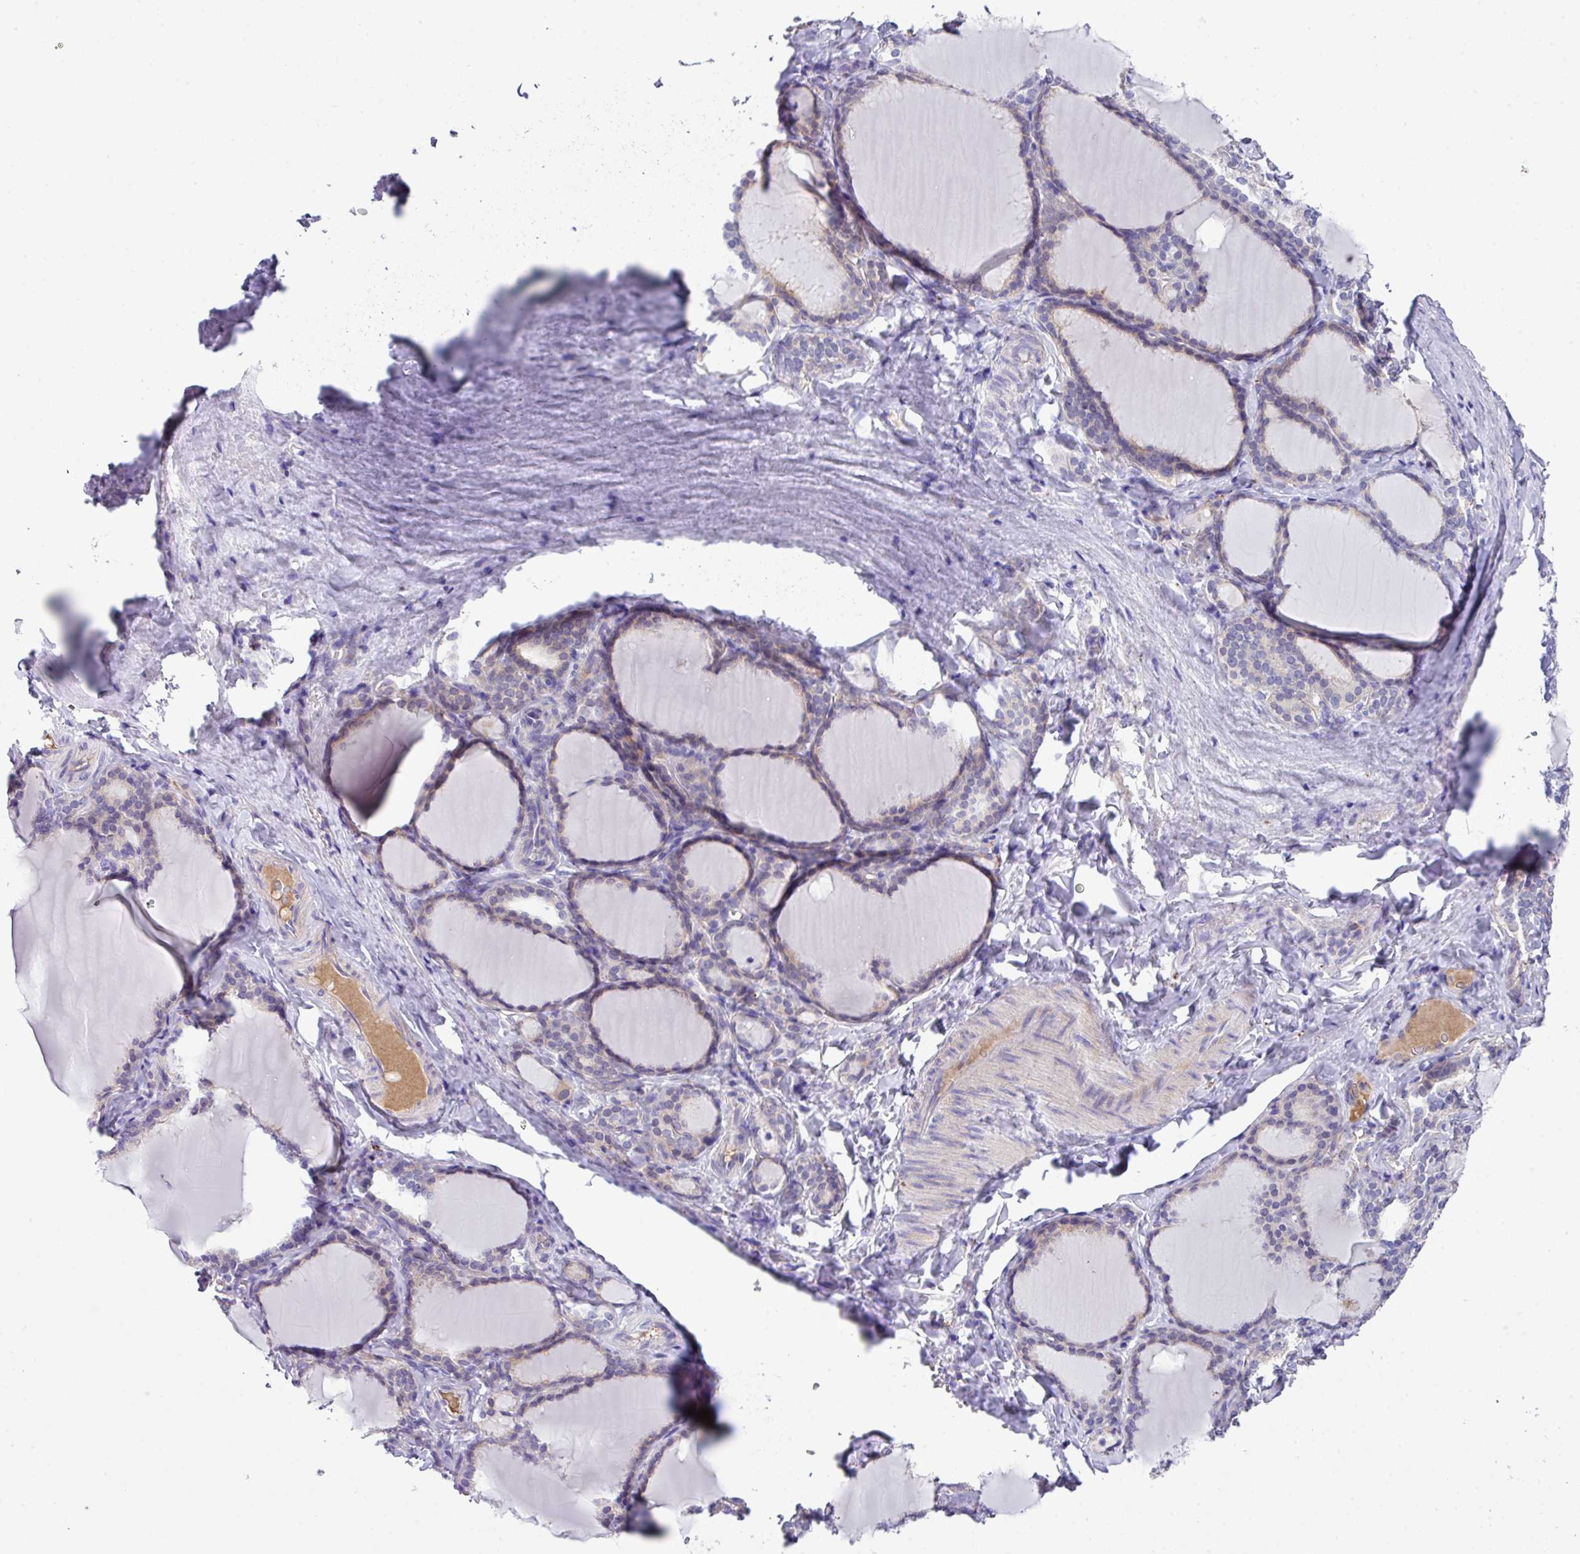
{"staining": {"intensity": "weak", "quantity": "25%-75%", "location": "cytoplasmic/membranous"}, "tissue": "thyroid gland", "cell_type": "Glandular cells", "image_type": "normal", "snomed": [{"axis": "morphology", "description": "Normal tissue, NOS"}, {"axis": "topography", "description": "Thyroid gland"}], "caption": "IHC histopathology image of unremarkable human thyroid gland stained for a protein (brown), which reveals low levels of weak cytoplasmic/membranous staining in about 25%-75% of glandular cells.", "gene": "DNAL1", "patient": {"sex": "female", "age": 31}}